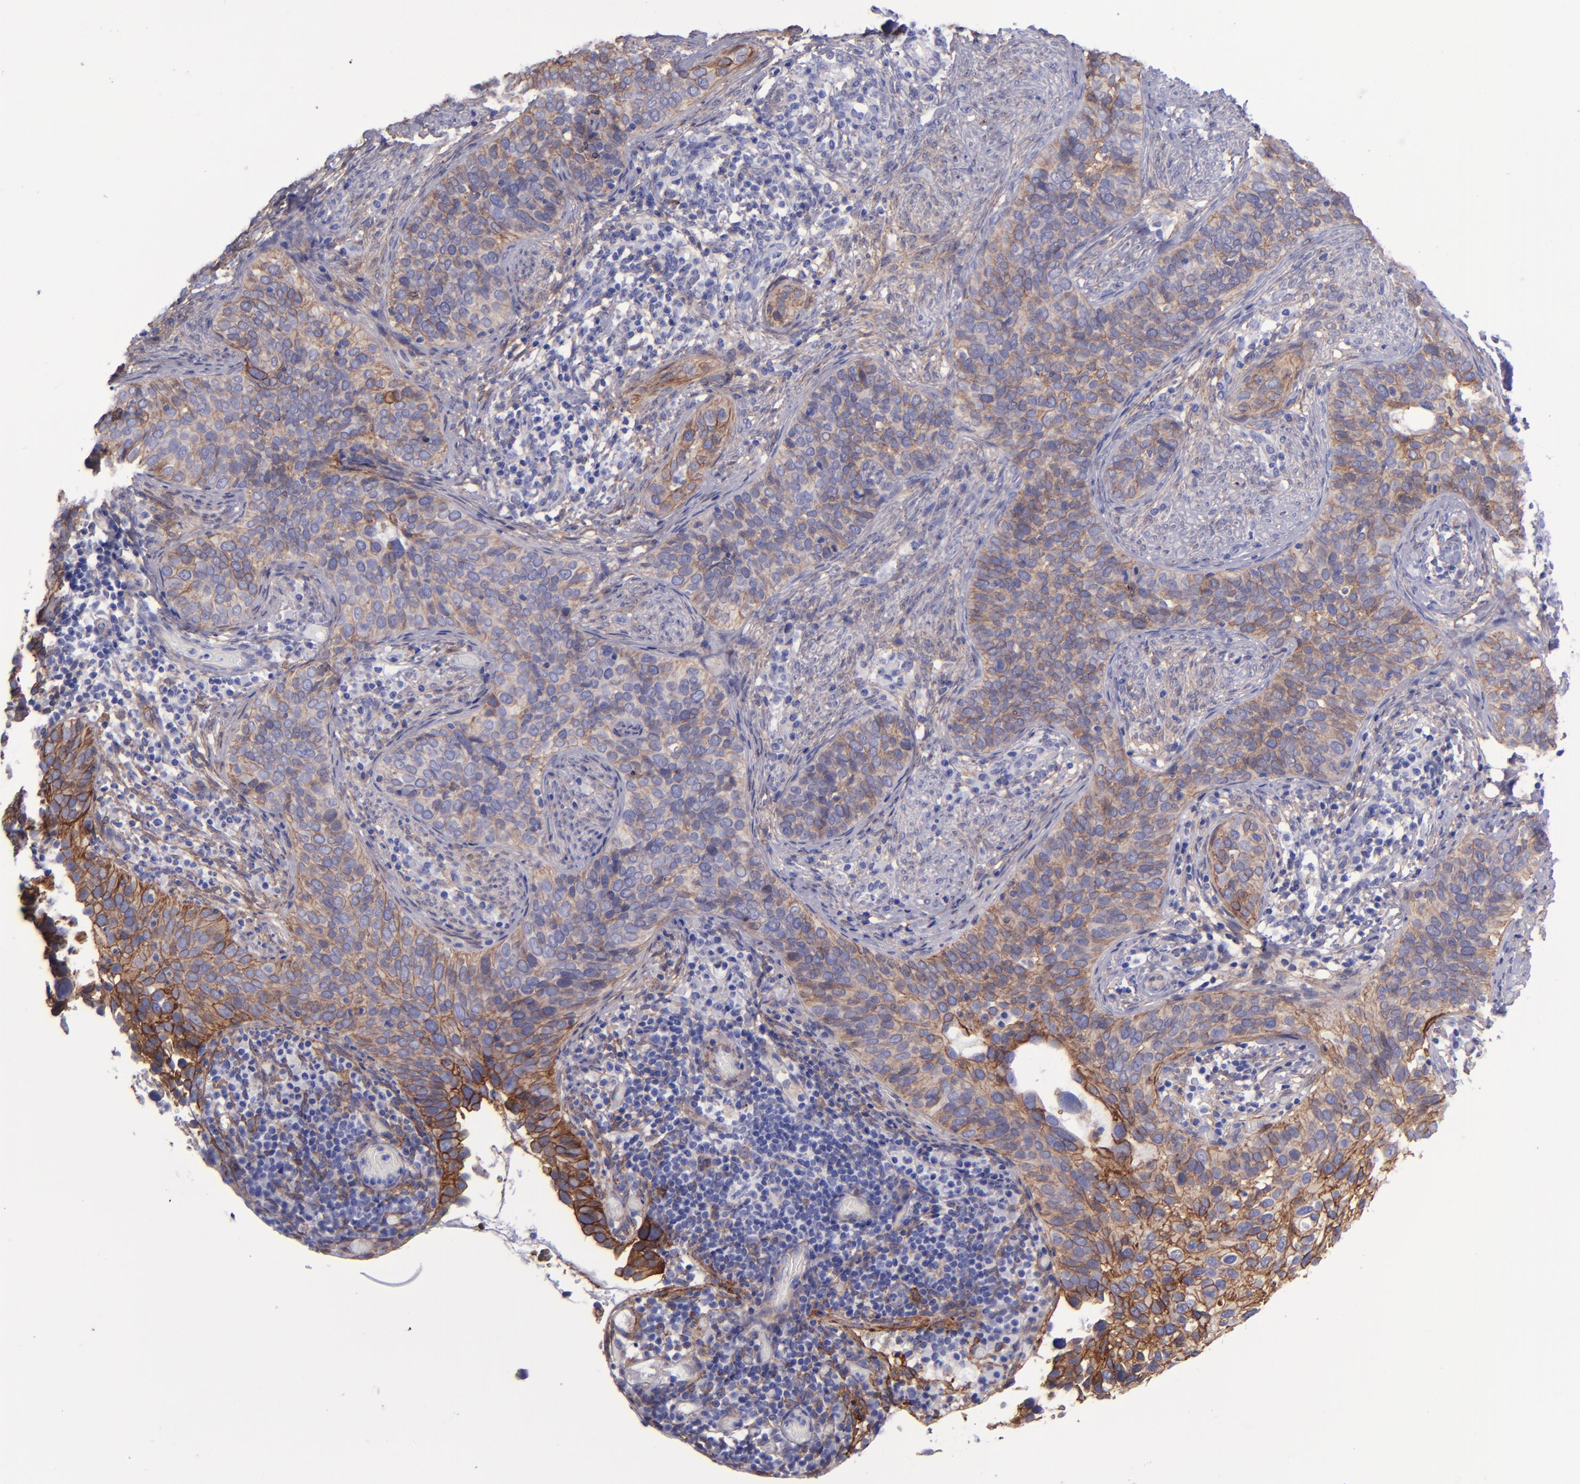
{"staining": {"intensity": "moderate", "quantity": "25%-75%", "location": "cytoplasmic/membranous"}, "tissue": "cervical cancer", "cell_type": "Tumor cells", "image_type": "cancer", "snomed": [{"axis": "morphology", "description": "Squamous cell carcinoma, NOS"}, {"axis": "topography", "description": "Cervix"}], "caption": "Immunohistochemical staining of cervical squamous cell carcinoma demonstrates medium levels of moderate cytoplasmic/membranous staining in about 25%-75% of tumor cells. (Stains: DAB in brown, nuclei in blue, Microscopy: brightfield microscopy at high magnification).", "gene": "ITGAV", "patient": {"sex": "female", "age": 31}}